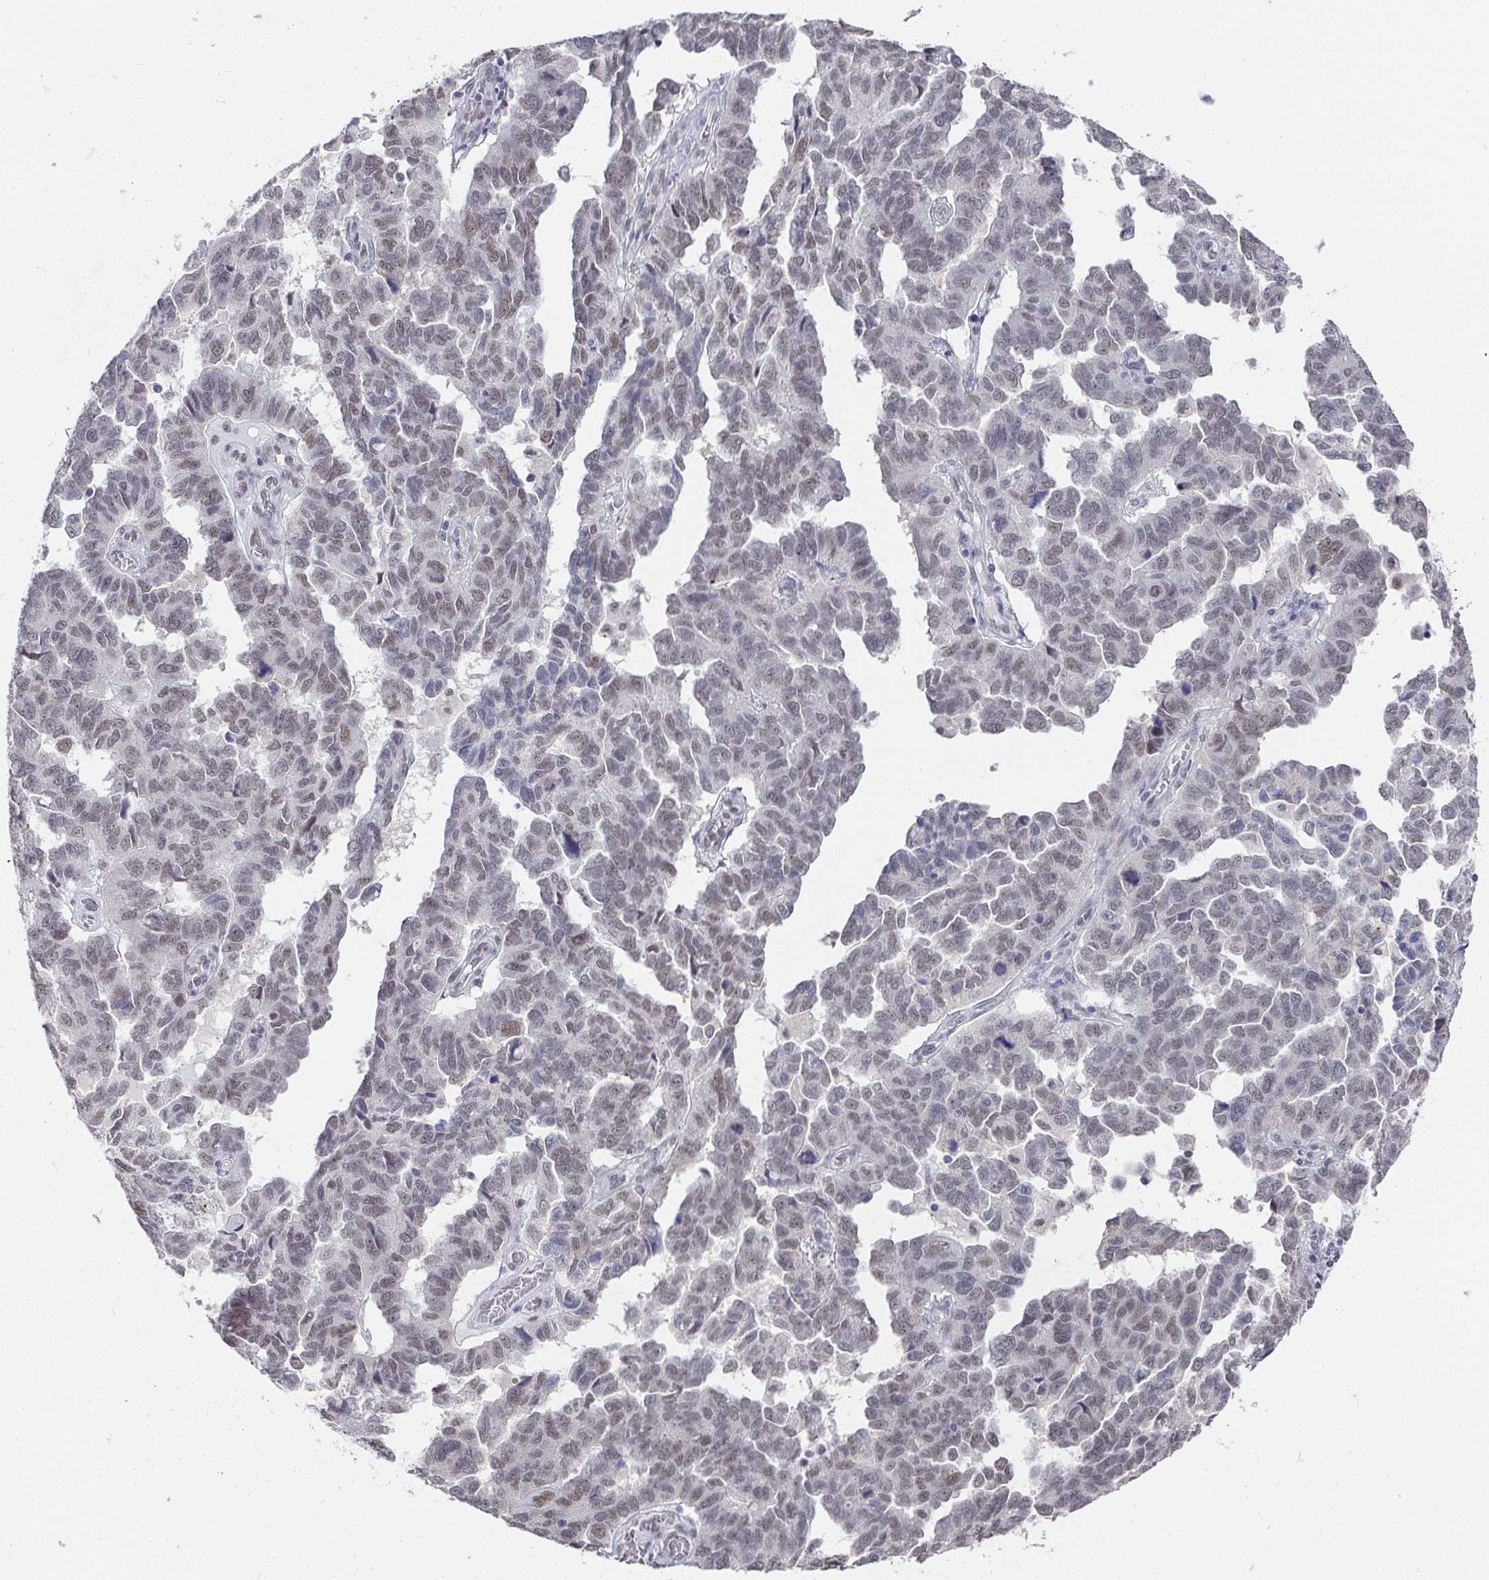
{"staining": {"intensity": "weak", "quantity": "25%-75%", "location": "nuclear"}, "tissue": "ovarian cancer", "cell_type": "Tumor cells", "image_type": "cancer", "snomed": [{"axis": "morphology", "description": "Cystadenocarcinoma, serous, NOS"}, {"axis": "topography", "description": "Ovary"}], "caption": "IHC photomicrograph of neoplastic tissue: human ovarian cancer (serous cystadenocarcinoma) stained using immunohistochemistry shows low levels of weak protein expression localized specifically in the nuclear of tumor cells, appearing as a nuclear brown color.", "gene": "RCOR1", "patient": {"sex": "female", "age": 64}}